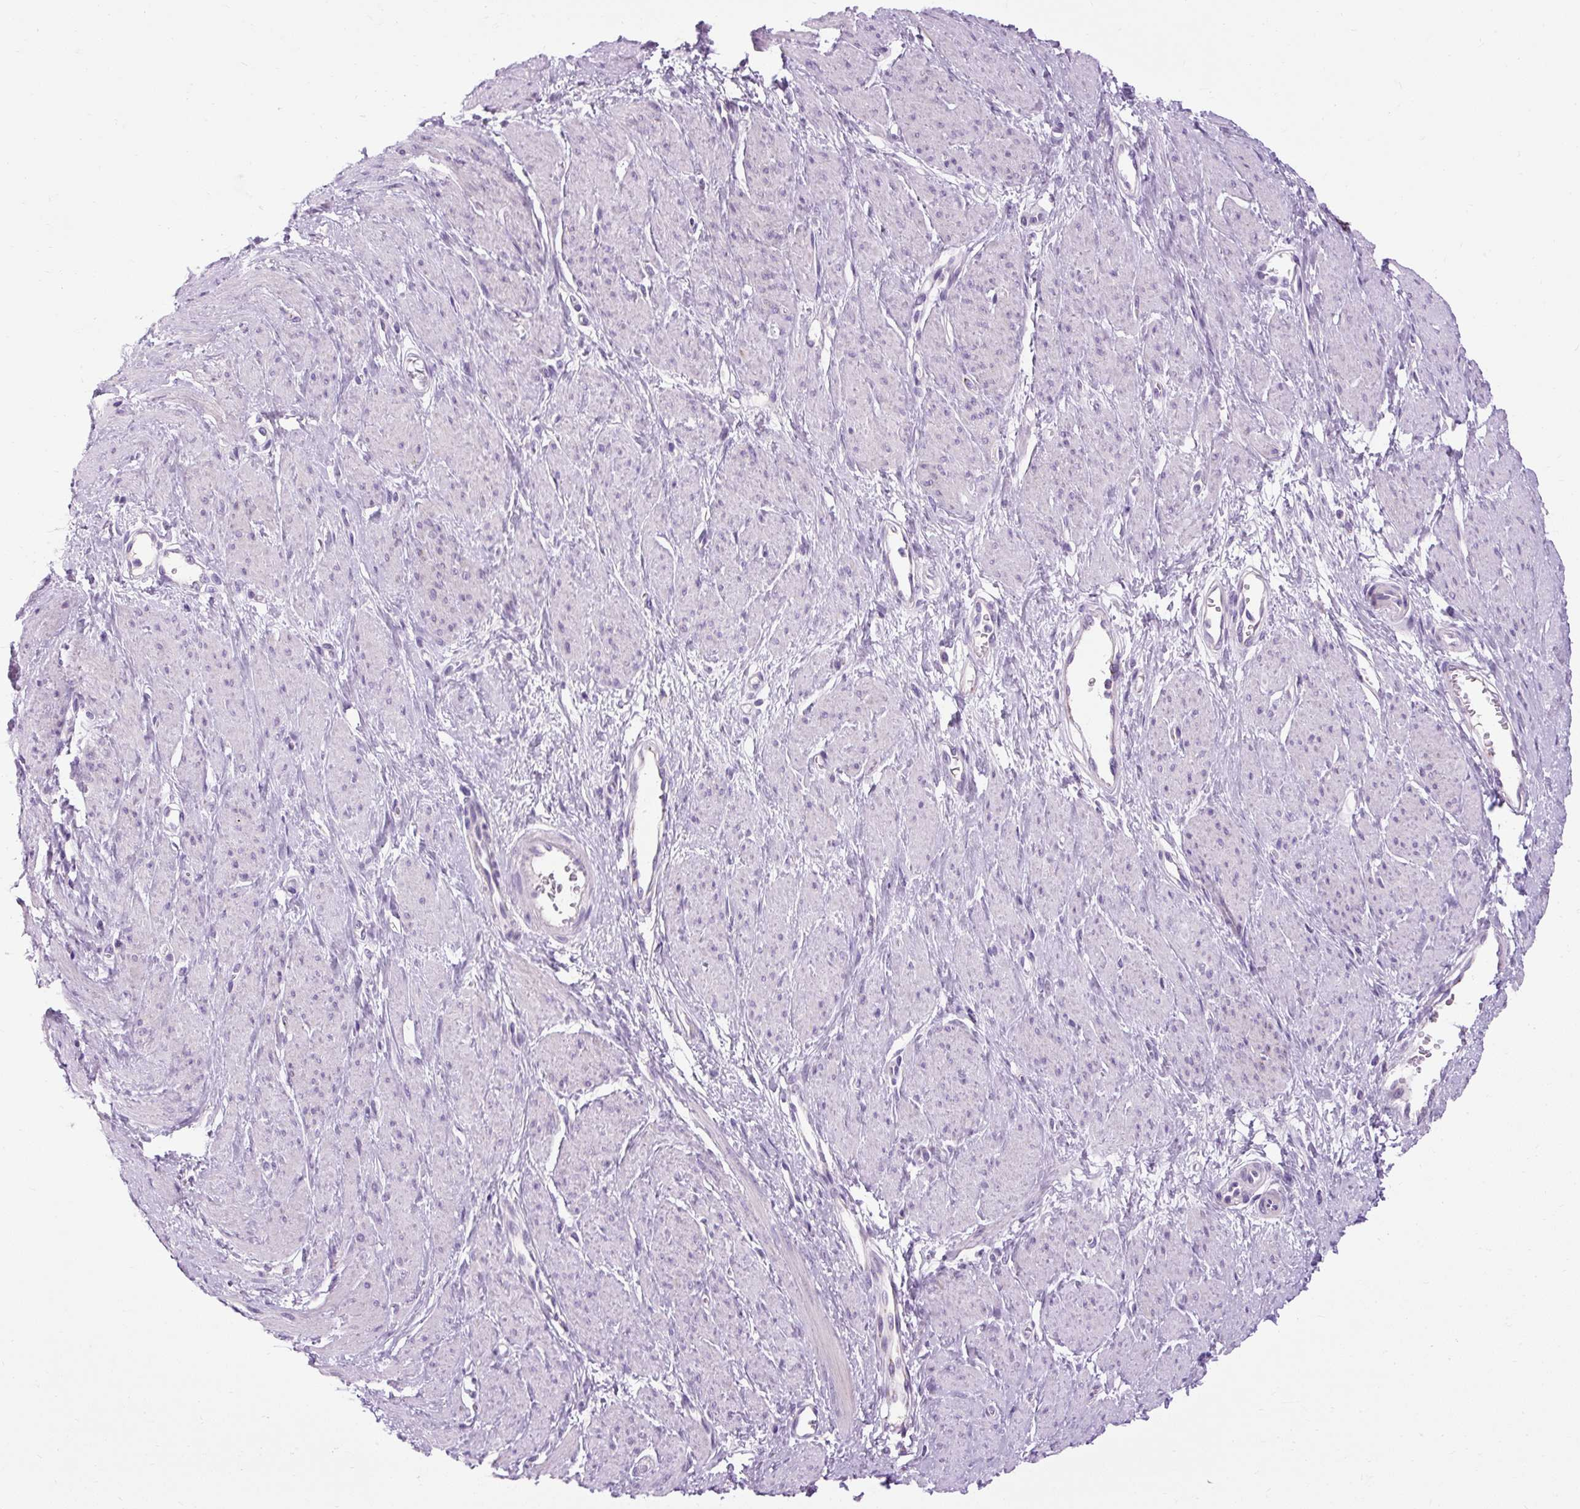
{"staining": {"intensity": "negative", "quantity": "none", "location": "none"}, "tissue": "smooth muscle", "cell_type": "Smooth muscle cells", "image_type": "normal", "snomed": [{"axis": "morphology", "description": "Normal tissue, NOS"}, {"axis": "topography", "description": "Smooth muscle"}, {"axis": "topography", "description": "Uterus"}], "caption": "This is a photomicrograph of immunohistochemistry staining of normal smooth muscle, which shows no expression in smooth muscle cells.", "gene": "B3GNT4", "patient": {"sex": "female", "age": 39}}